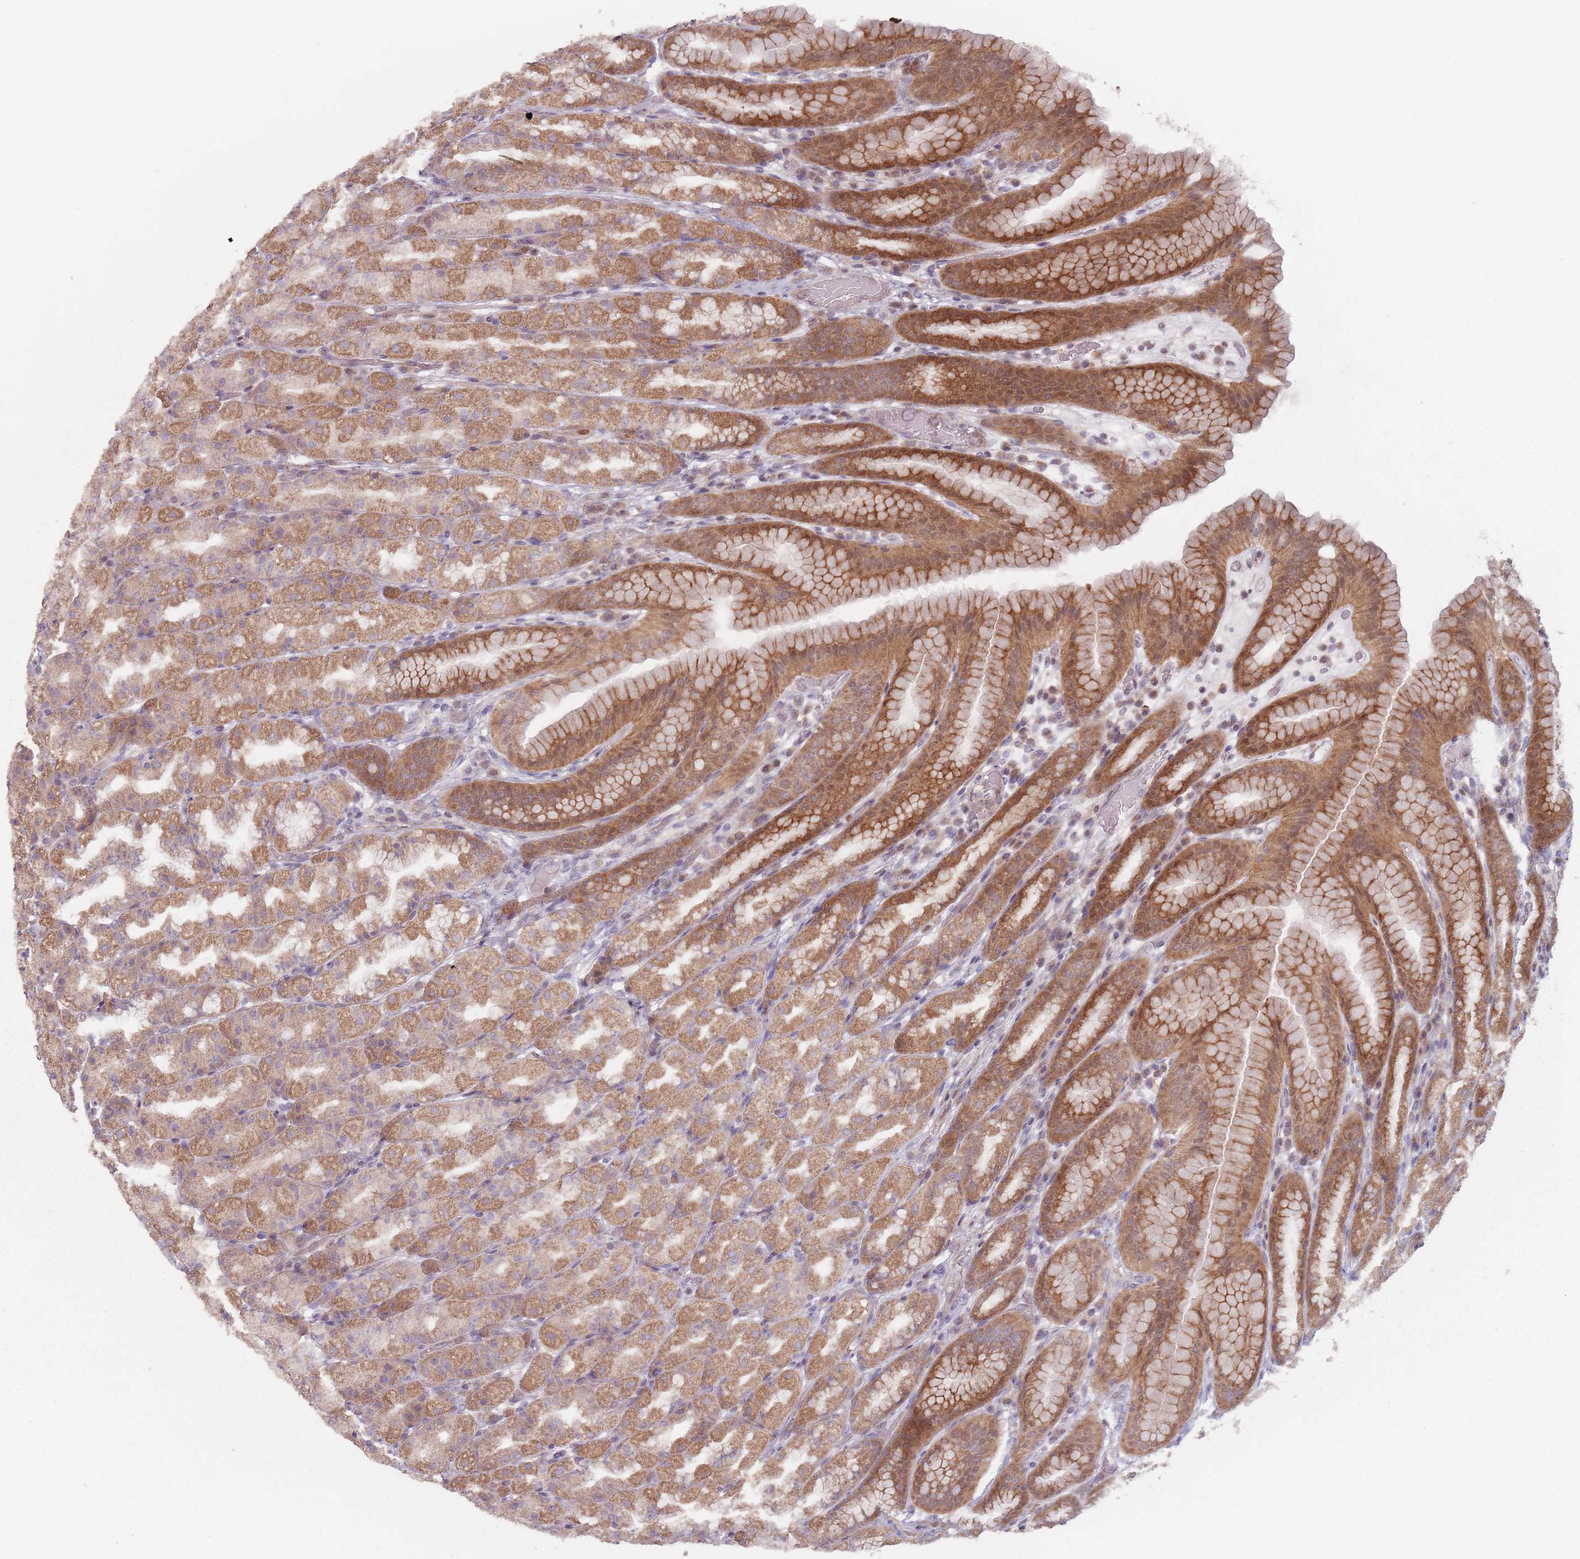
{"staining": {"intensity": "moderate", "quantity": ">75%", "location": "cytoplasmic/membranous"}, "tissue": "stomach", "cell_type": "Glandular cells", "image_type": "normal", "snomed": [{"axis": "morphology", "description": "Normal tissue, NOS"}, {"axis": "topography", "description": "Stomach, upper"}], "caption": "The micrograph displays immunohistochemical staining of normal stomach. There is moderate cytoplasmic/membranous staining is appreciated in approximately >75% of glandular cells.", "gene": "VPS52", "patient": {"sex": "male", "age": 68}}